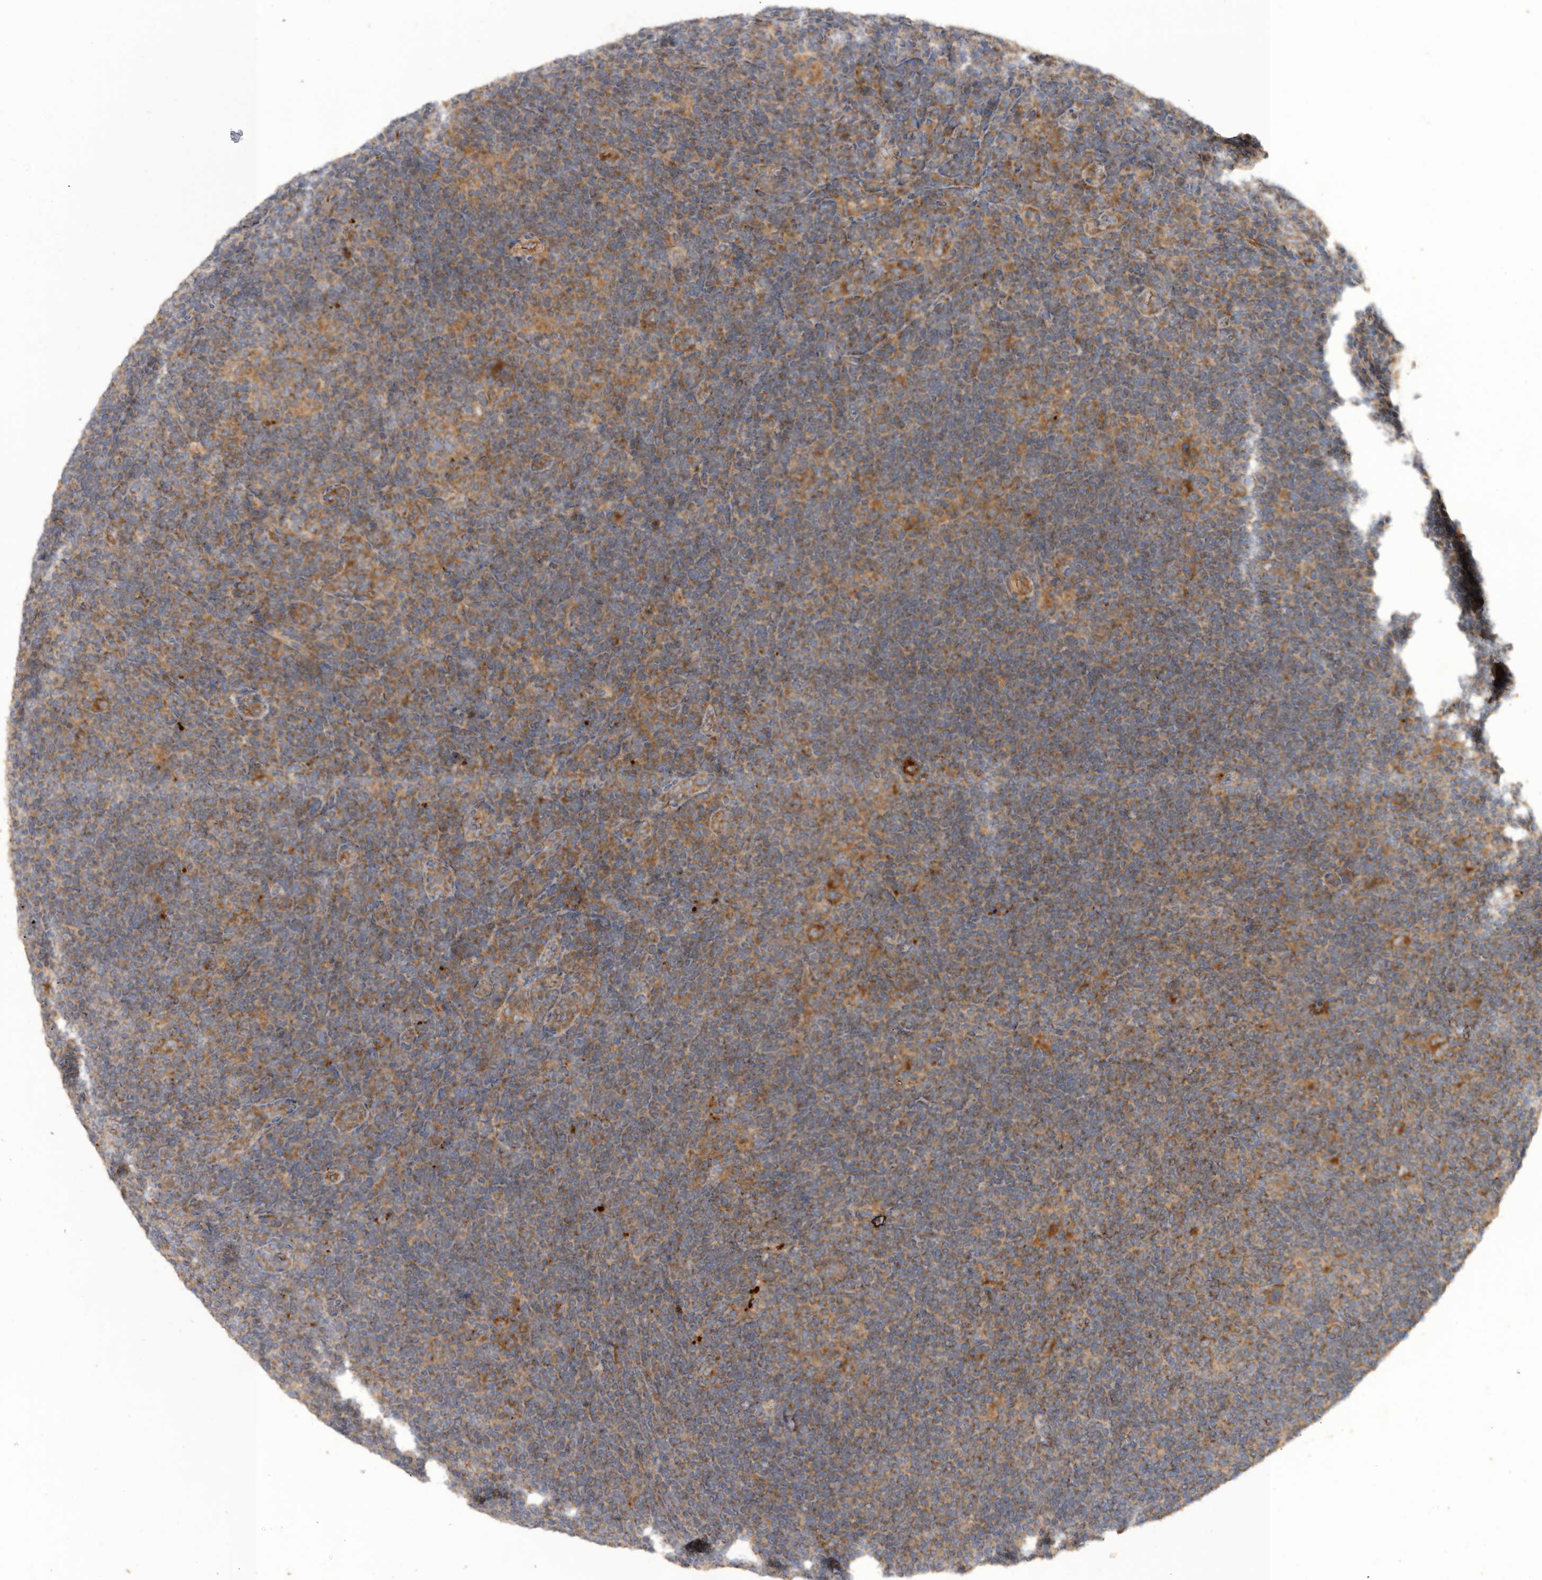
{"staining": {"intensity": "moderate", "quantity": ">75%", "location": "cytoplasmic/membranous"}, "tissue": "lymphoma", "cell_type": "Tumor cells", "image_type": "cancer", "snomed": [{"axis": "morphology", "description": "Hodgkin's disease, NOS"}, {"axis": "topography", "description": "Lymph node"}], "caption": "Lymphoma was stained to show a protein in brown. There is medium levels of moderate cytoplasmic/membranous expression in approximately >75% of tumor cells. (Brightfield microscopy of DAB IHC at high magnification).", "gene": "PODXL2", "patient": {"sex": "female", "age": 57}}